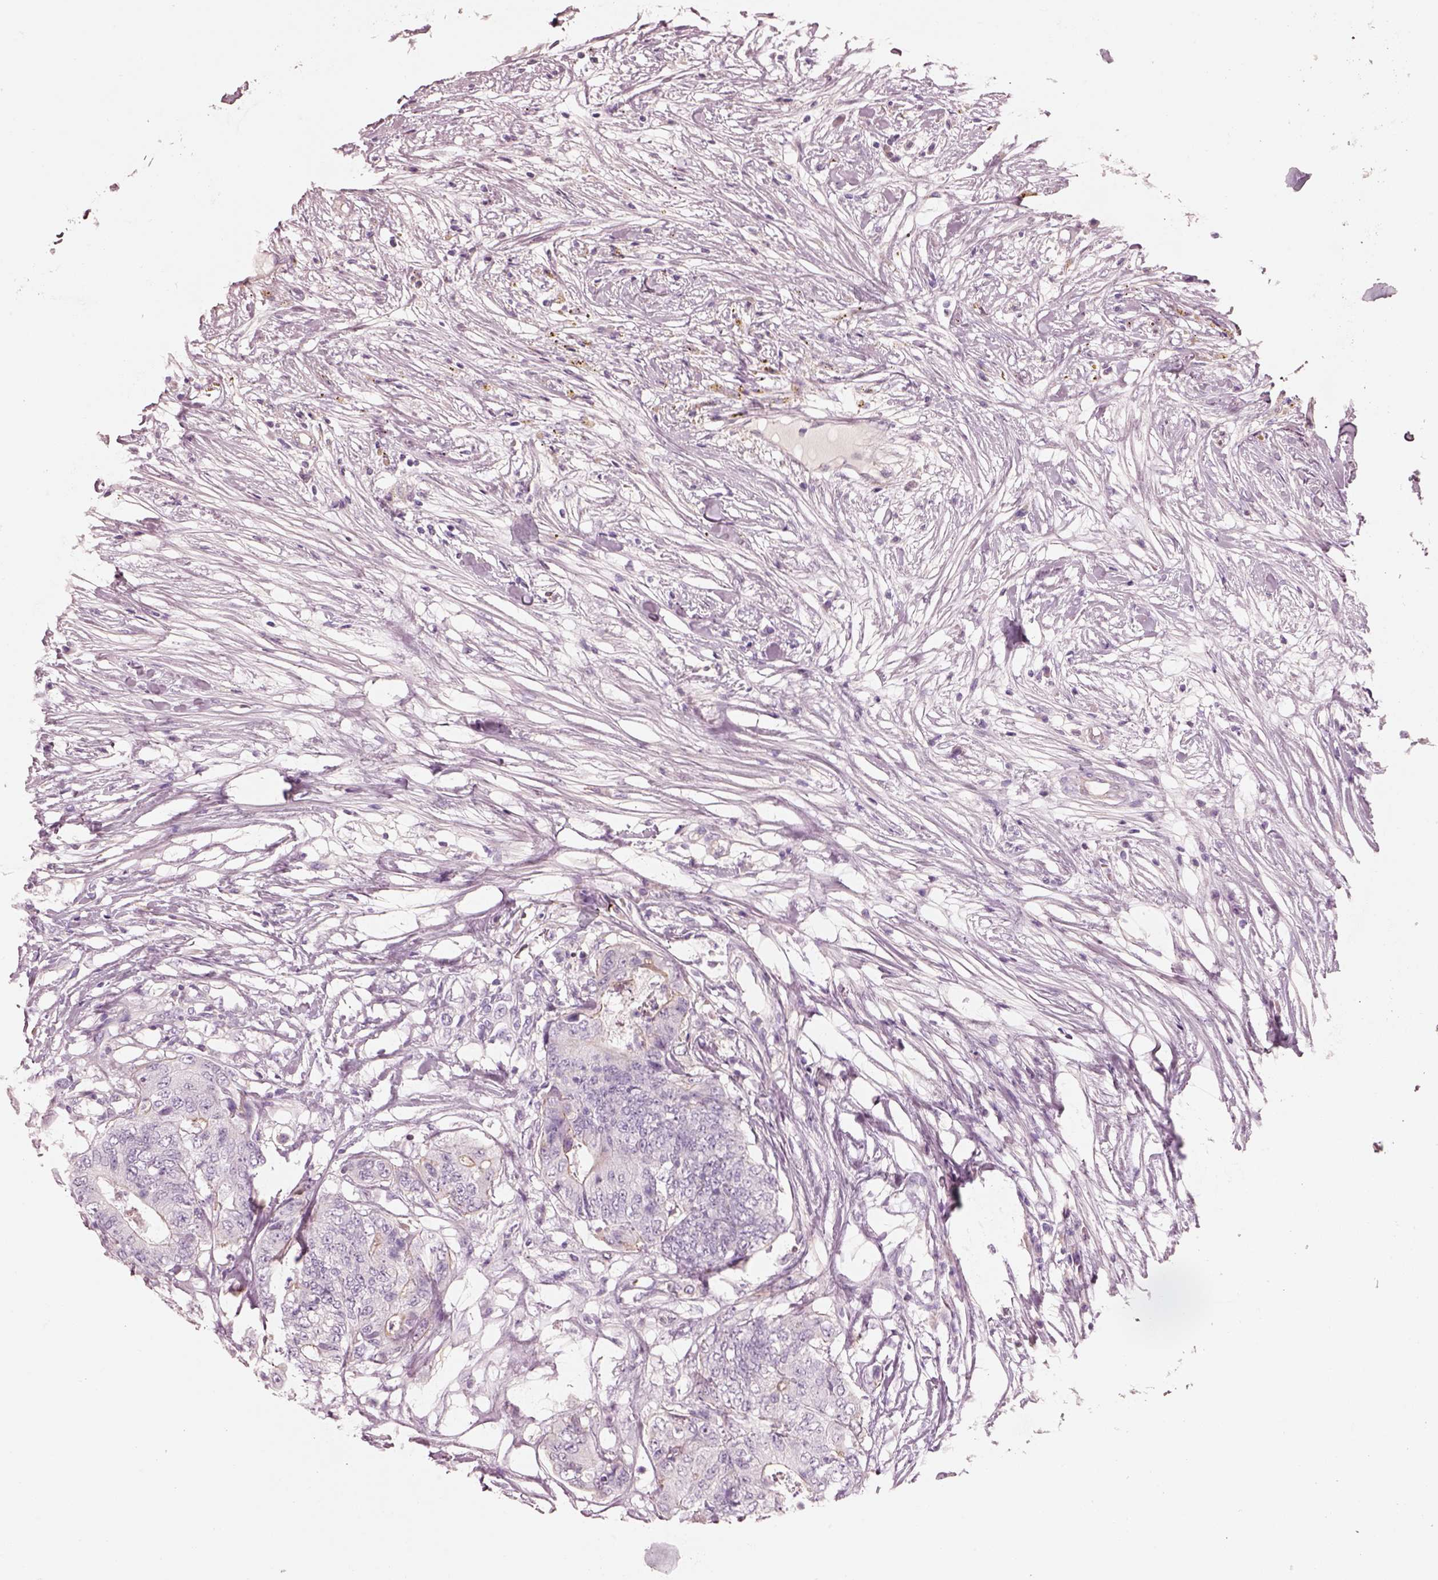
{"staining": {"intensity": "negative", "quantity": "none", "location": "none"}, "tissue": "colorectal cancer", "cell_type": "Tumor cells", "image_type": "cancer", "snomed": [{"axis": "morphology", "description": "Adenocarcinoma, NOS"}, {"axis": "topography", "description": "Colon"}], "caption": "Adenocarcinoma (colorectal) stained for a protein using IHC displays no expression tumor cells.", "gene": "IGLL1", "patient": {"sex": "female", "age": 48}}